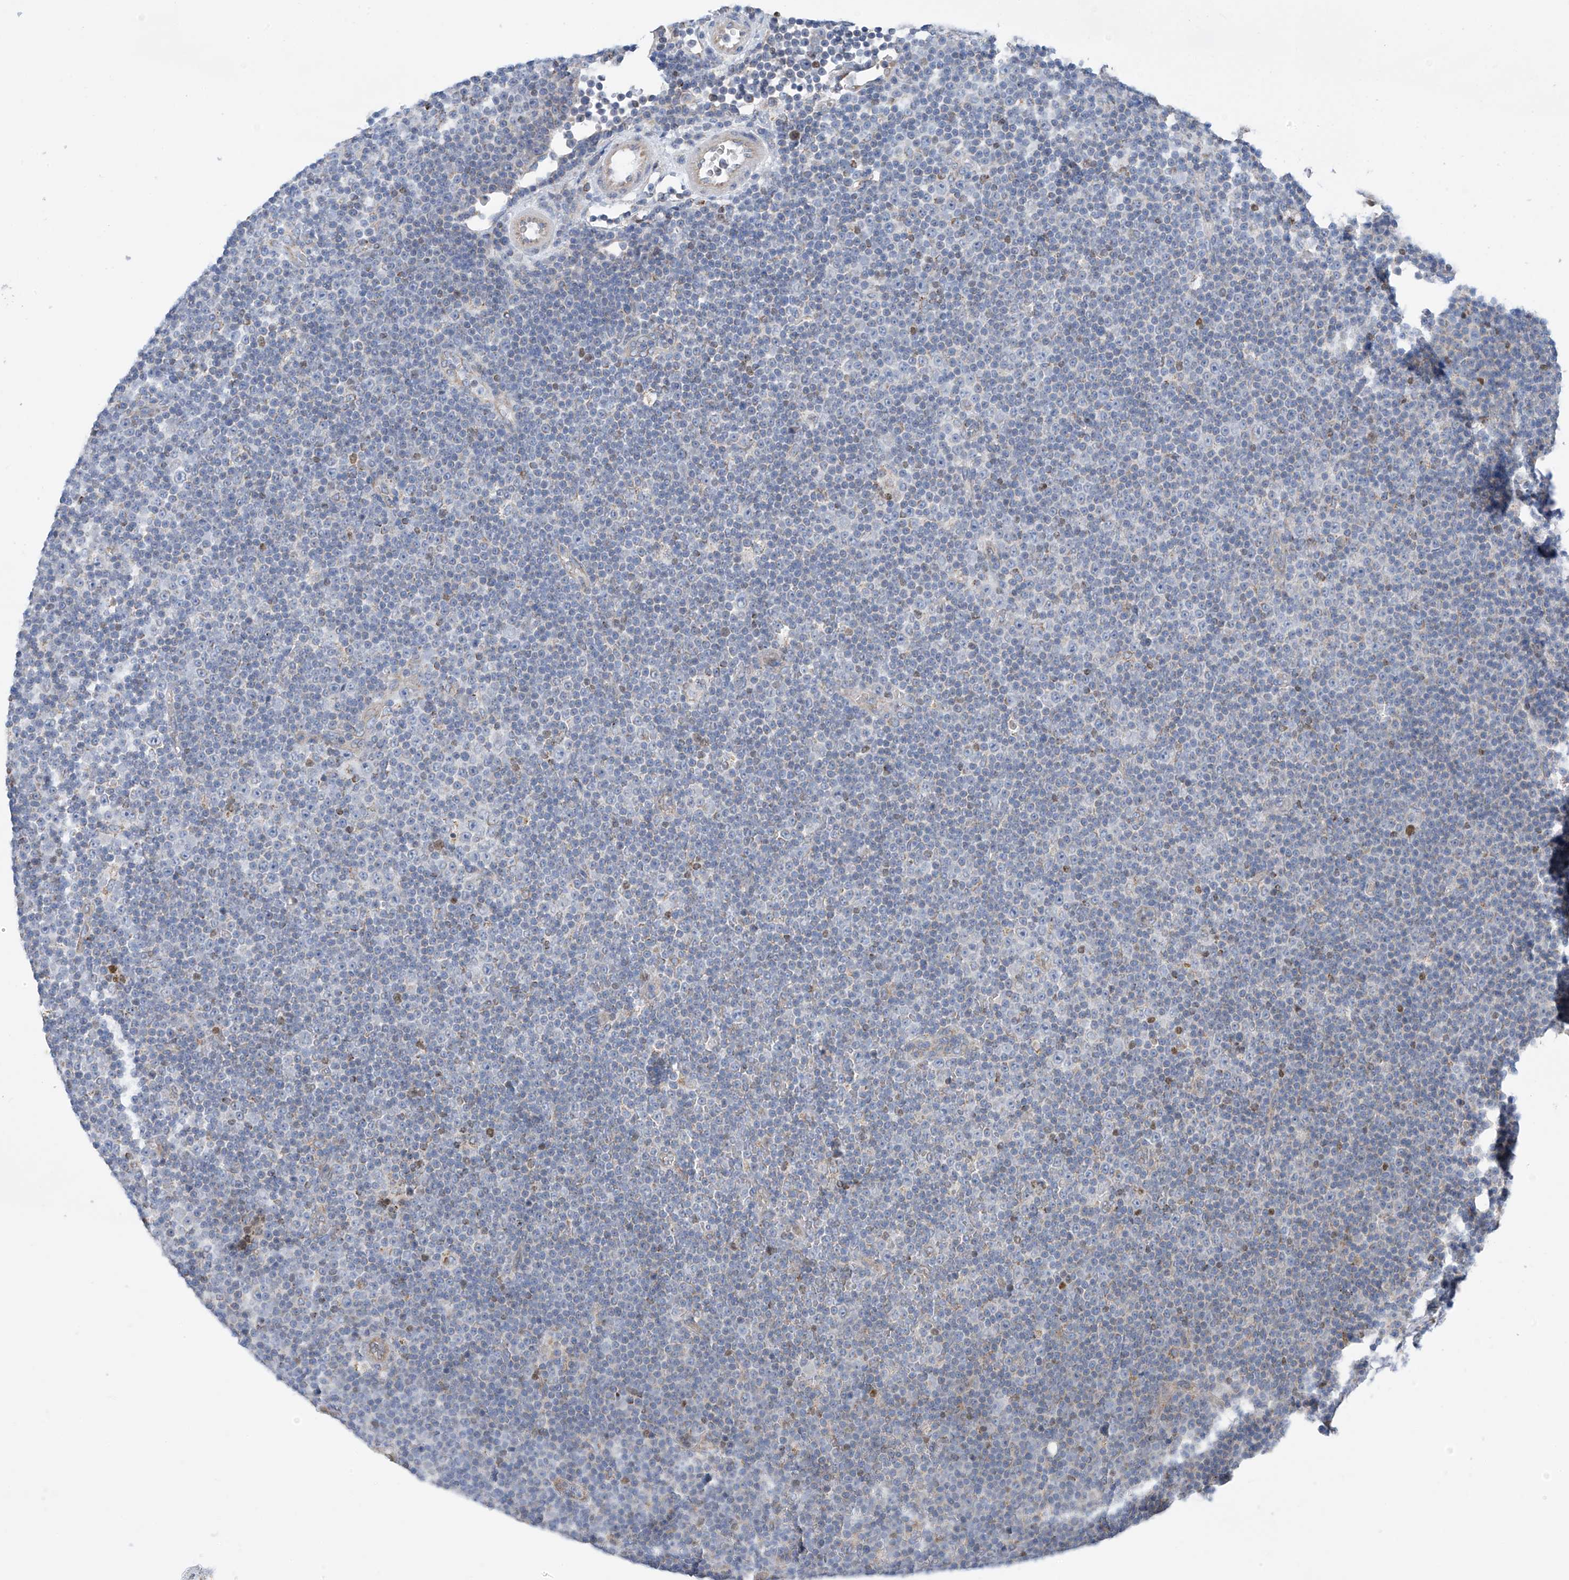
{"staining": {"intensity": "negative", "quantity": "none", "location": "none"}, "tissue": "lymphoma", "cell_type": "Tumor cells", "image_type": "cancer", "snomed": [{"axis": "morphology", "description": "Malignant lymphoma, non-Hodgkin's type, Low grade"}, {"axis": "topography", "description": "Lymph node"}], "caption": "There is no significant positivity in tumor cells of lymphoma. (DAB (3,3'-diaminobenzidine) IHC, high magnification).", "gene": "EOMES", "patient": {"sex": "female", "age": 67}}